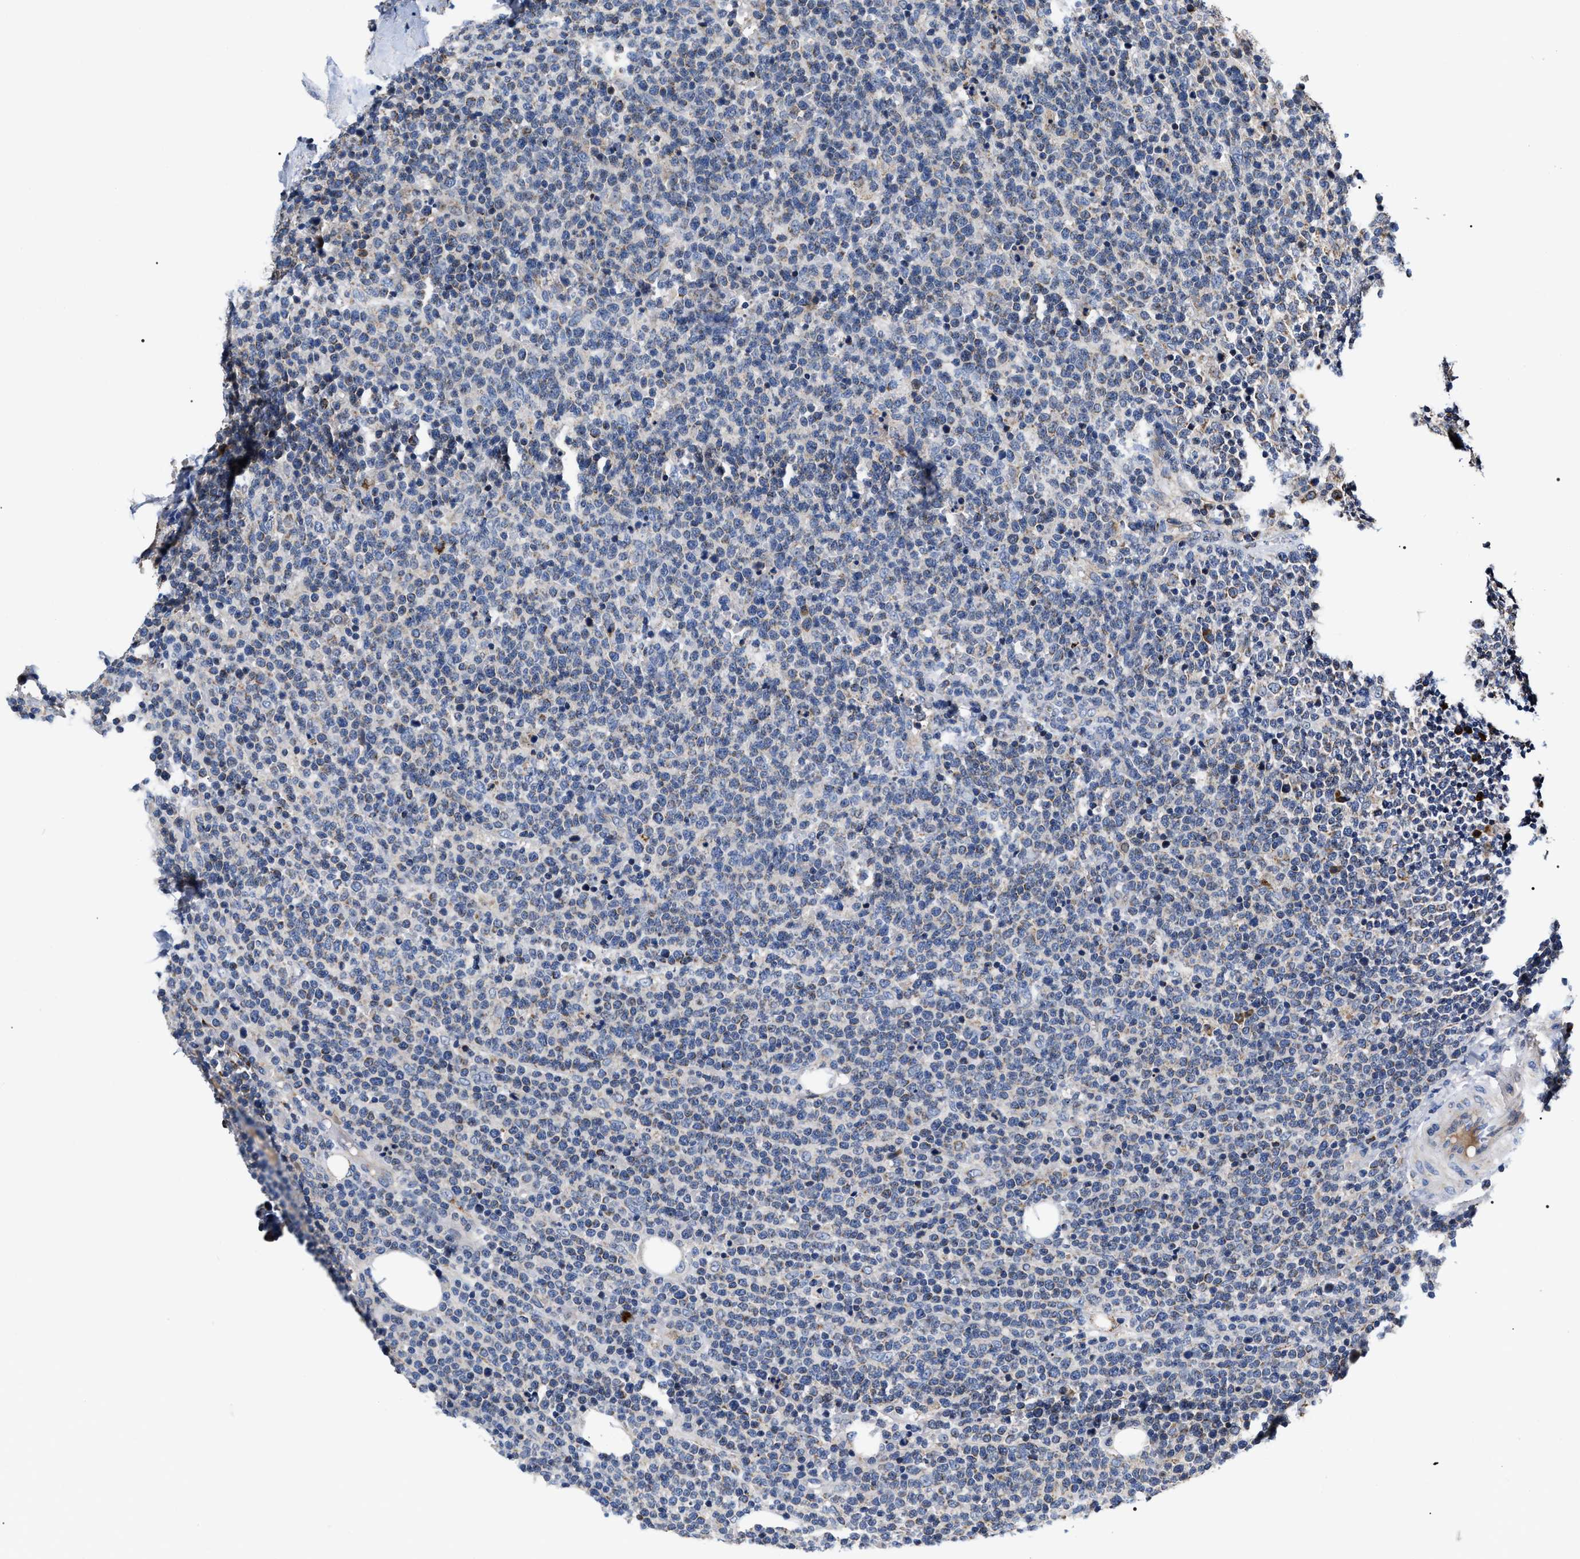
{"staining": {"intensity": "negative", "quantity": "none", "location": "none"}, "tissue": "lymphoma", "cell_type": "Tumor cells", "image_type": "cancer", "snomed": [{"axis": "morphology", "description": "Malignant lymphoma, non-Hodgkin's type, High grade"}, {"axis": "topography", "description": "Lymph node"}], "caption": "IHC micrograph of neoplastic tissue: lymphoma stained with DAB shows no significant protein staining in tumor cells.", "gene": "MACC1", "patient": {"sex": "male", "age": 61}}